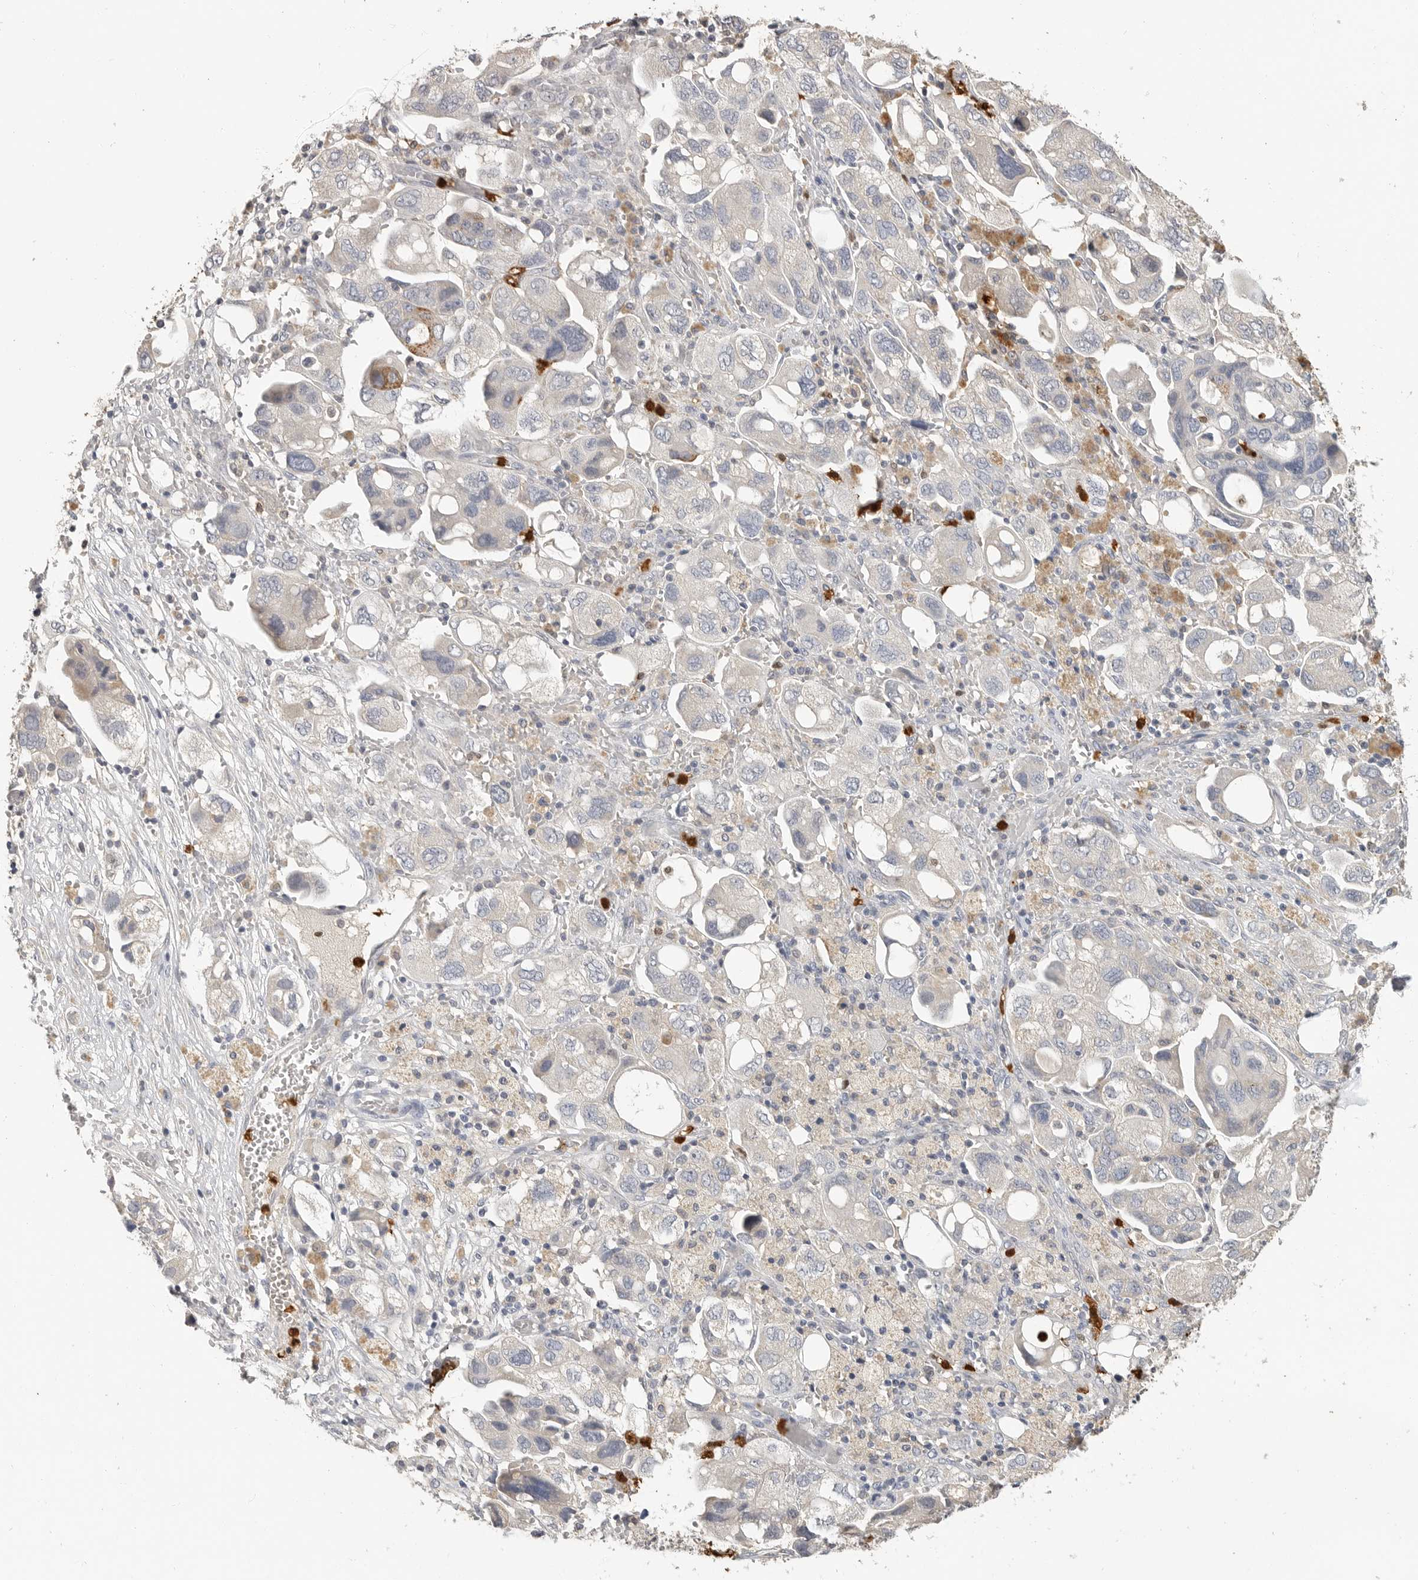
{"staining": {"intensity": "negative", "quantity": "none", "location": "none"}, "tissue": "ovarian cancer", "cell_type": "Tumor cells", "image_type": "cancer", "snomed": [{"axis": "morphology", "description": "Carcinoma, NOS"}, {"axis": "morphology", "description": "Cystadenocarcinoma, serous, NOS"}, {"axis": "topography", "description": "Ovary"}], "caption": "Ovarian cancer (serous cystadenocarcinoma) was stained to show a protein in brown. There is no significant positivity in tumor cells.", "gene": "LTBR", "patient": {"sex": "female", "age": 69}}